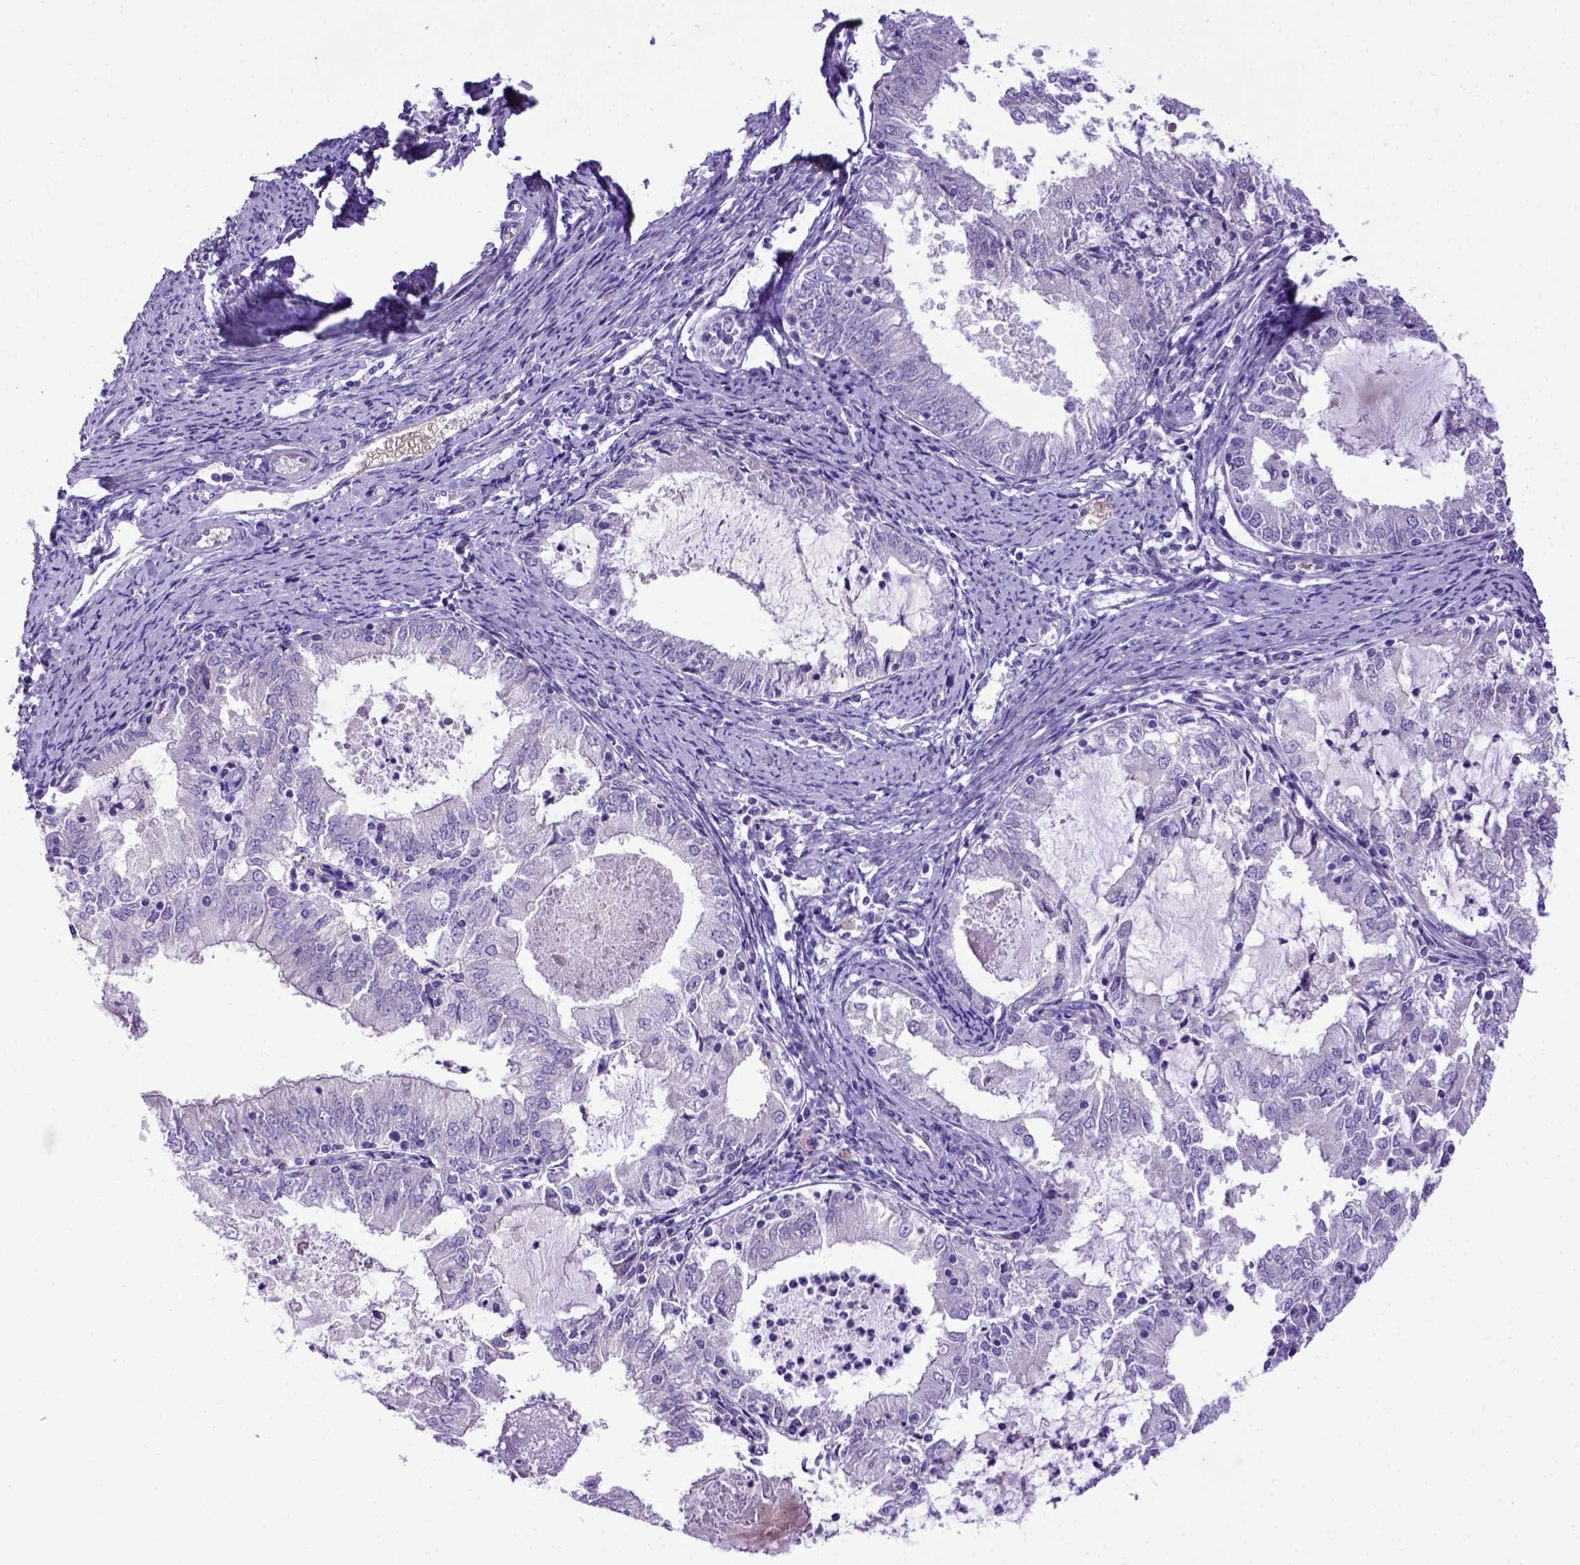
{"staining": {"intensity": "negative", "quantity": "none", "location": "none"}, "tissue": "endometrial cancer", "cell_type": "Tumor cells", "image_type": "cancer", "snomed": [{"axis": "morphology", "description": "Adenocarcinoma, NOS"}, {"axis": "topography", "description": "Endometrium"}], "caption": "An immunohistochemistry micrograph of endometrial cancer is shown. There is no staining in tumor cells of endometrial cancer.", "gene": "ADAM12", "patient": {"sex": "female", "age": 57}}